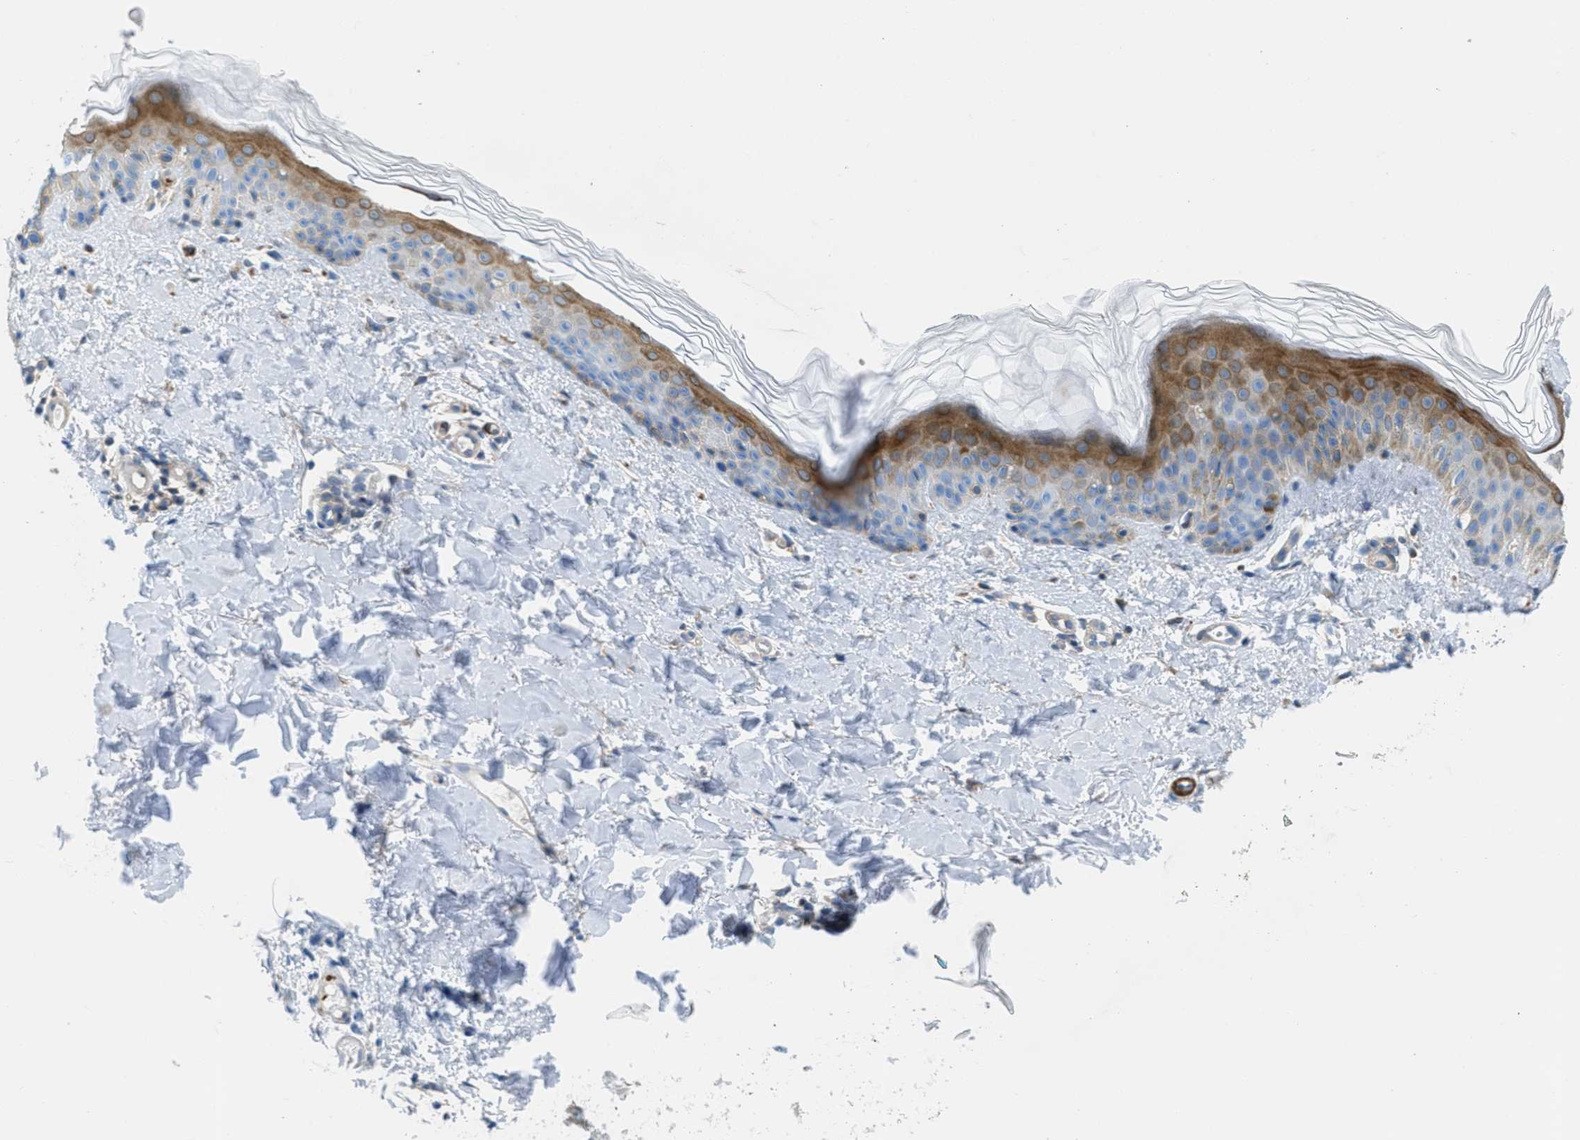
{"staining": {"intensity": "moderate", "quantity": "<25%", "location": "cytoplasmic/membranous"}, "tissue": "skin", "cell_type": "Fibroblasts", "image_type": "normal", "snomed": [{"axis": "morphology", "description": "Normal tissue, NOS"}, {"axis": "topography", "description": "Skin"}], "caption": "IHC staining of unremarkable skin, which shows low levels of moderate cytoplasmic/membranous staining in about <25% of fibroblasts indicating moderate cytoplasmic/membranous protein staining. The staining was performed using DAB (3,3'-diaminobenzidine) (brown) for protein detection and nuclei were counterstained in hematoxylin (blue).", "gene": "MAPRE2", "patient": {"sex": "male", "age": 40}}